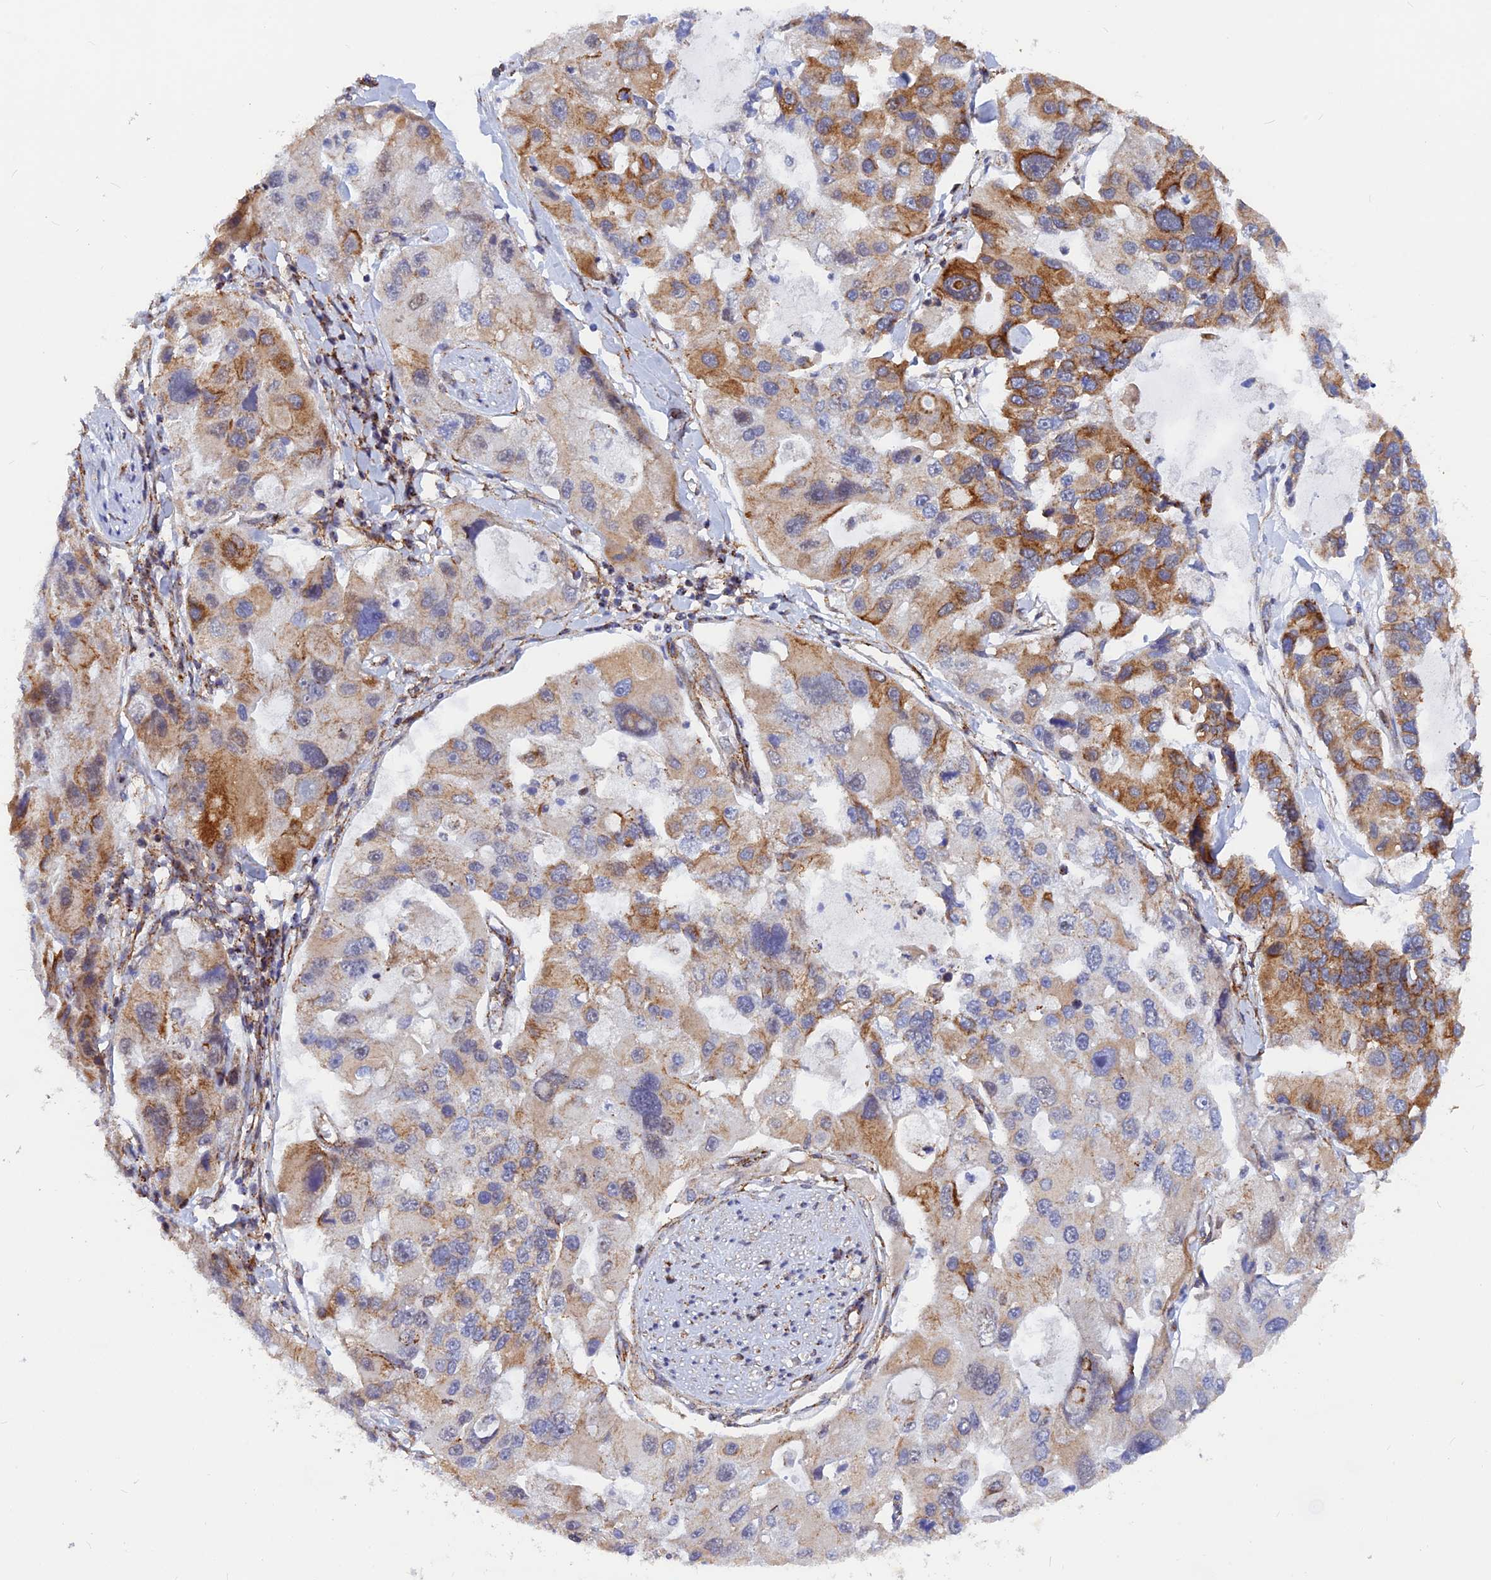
{"staining": {"intensity": "moderate", "quantity": "25%-75%", "location": "cytoplasmic/membranous"}, "tissue": "lung cancer", "cell_type": "Tumor cells", "image_type": "cancer", "snomed": [{"axis": "morphology", "description": "Adenocarcinoma, NOS"}, {"axis": "topography", "description": "Lung"}], "caption": "High-magnification brightfield microscopy of lung adenocarcinoma stained with DAB (3,3'-diaminobenzidine) (brown) and counterstained with hematoxylin (blue). tumor cells exhibit moderate cytoplasmic/membranous positivity is present in about25%-75% of cells. (brown staining indicates protein expression, while blue staining denotes nuclei).", "gene": "VSTM2L", "patient": {"sex": "female", "age": 54}}